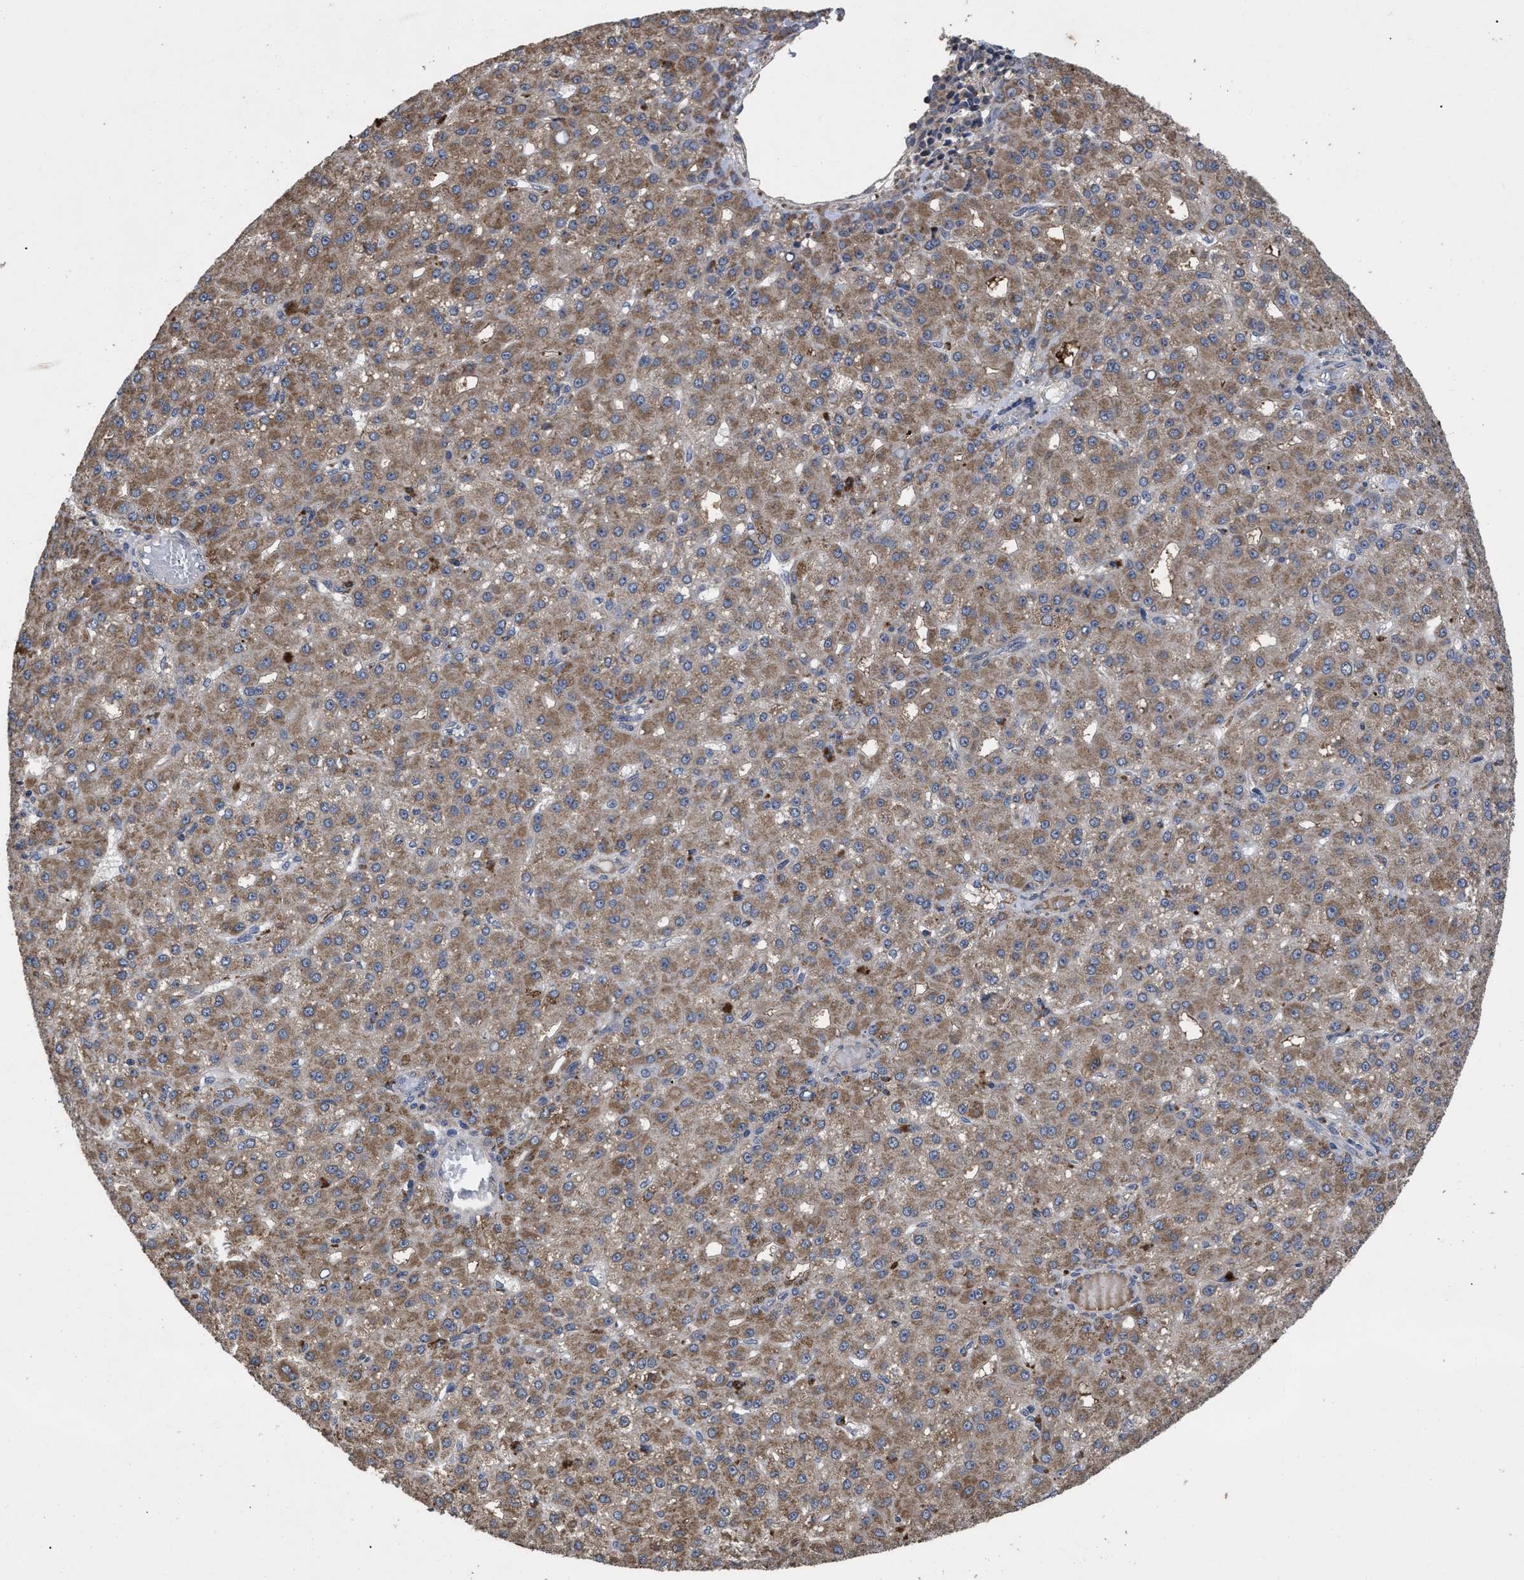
{"staining": {"intensity": "moderate", "quantity": ">75%", "location": "cytoplasmic/membranous"}, "tissue": "liver cancer", "cell_type": "Tumor cells", "image_type": "cancer", "snomed": [{"axis": "morphology", "description": "Carcinoma, Hepatocellular, NOS"}, {"axis": "topography", "description": "Liver"}], "caption": "Protein analysis of liver cancer (hepatocellular carcinoma) tissue exhibits moderate cytoplasmic/membranous staining in about >75% of tumor cells.", "gene": "LRRC3", "patient": {"sex": "male", "age": 67}}